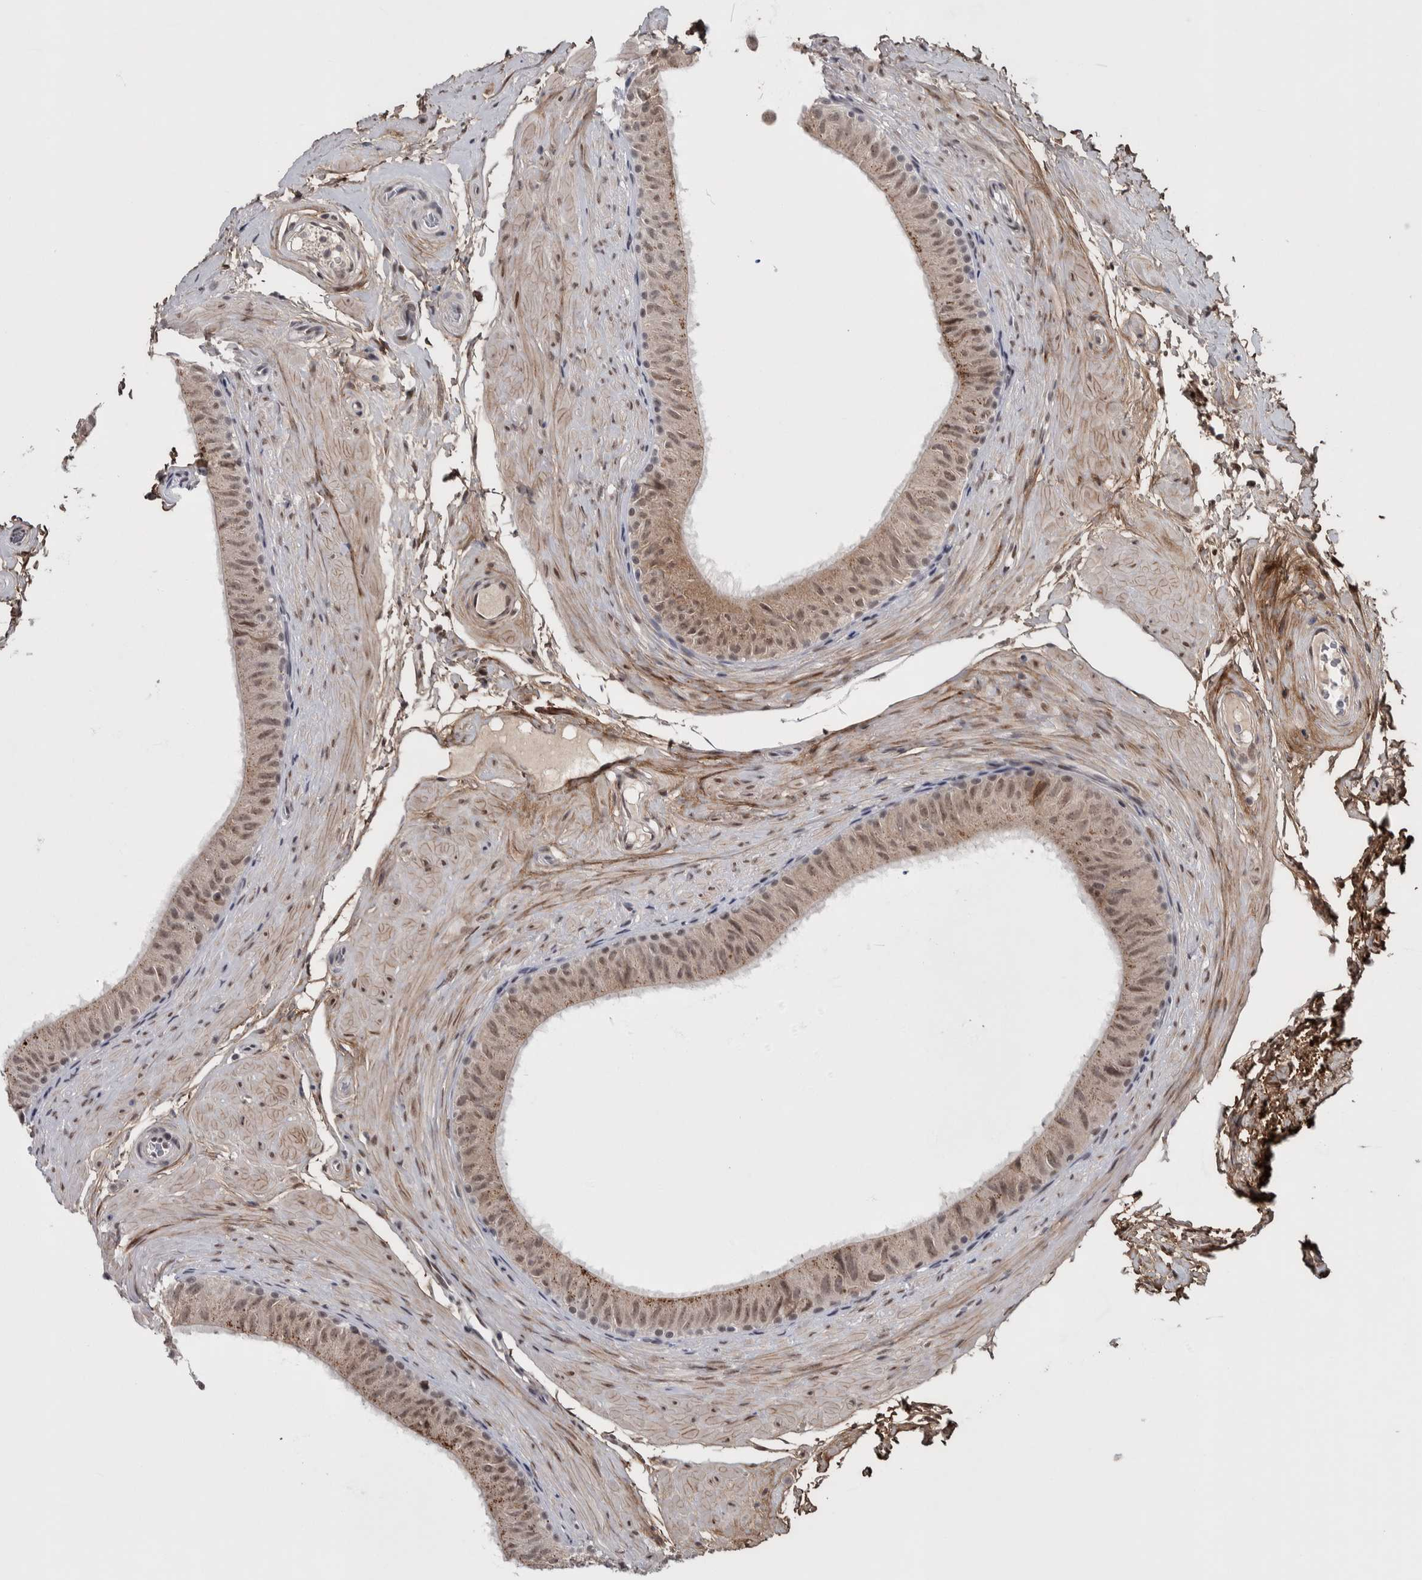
{"staining": {"intensity": "weak", "quantity": ">75%", "location": "nuclear"}, "tissue": "epididymis", "cell_type": "Glandular cells", "image_type": "normal", "snomed": [{"axis": "morphology", "description": "Normal tissue, NOS"}, {"axis": "topography", "description": "Epididymis"}], "caption": "An IHC image of unremarkable tissue is shown. Protein staining in brown shows weak nuclear positivity in epididymis within glandular cells.", "gene": "ASPN", "patient": {"sex": "male", "age": 34}}